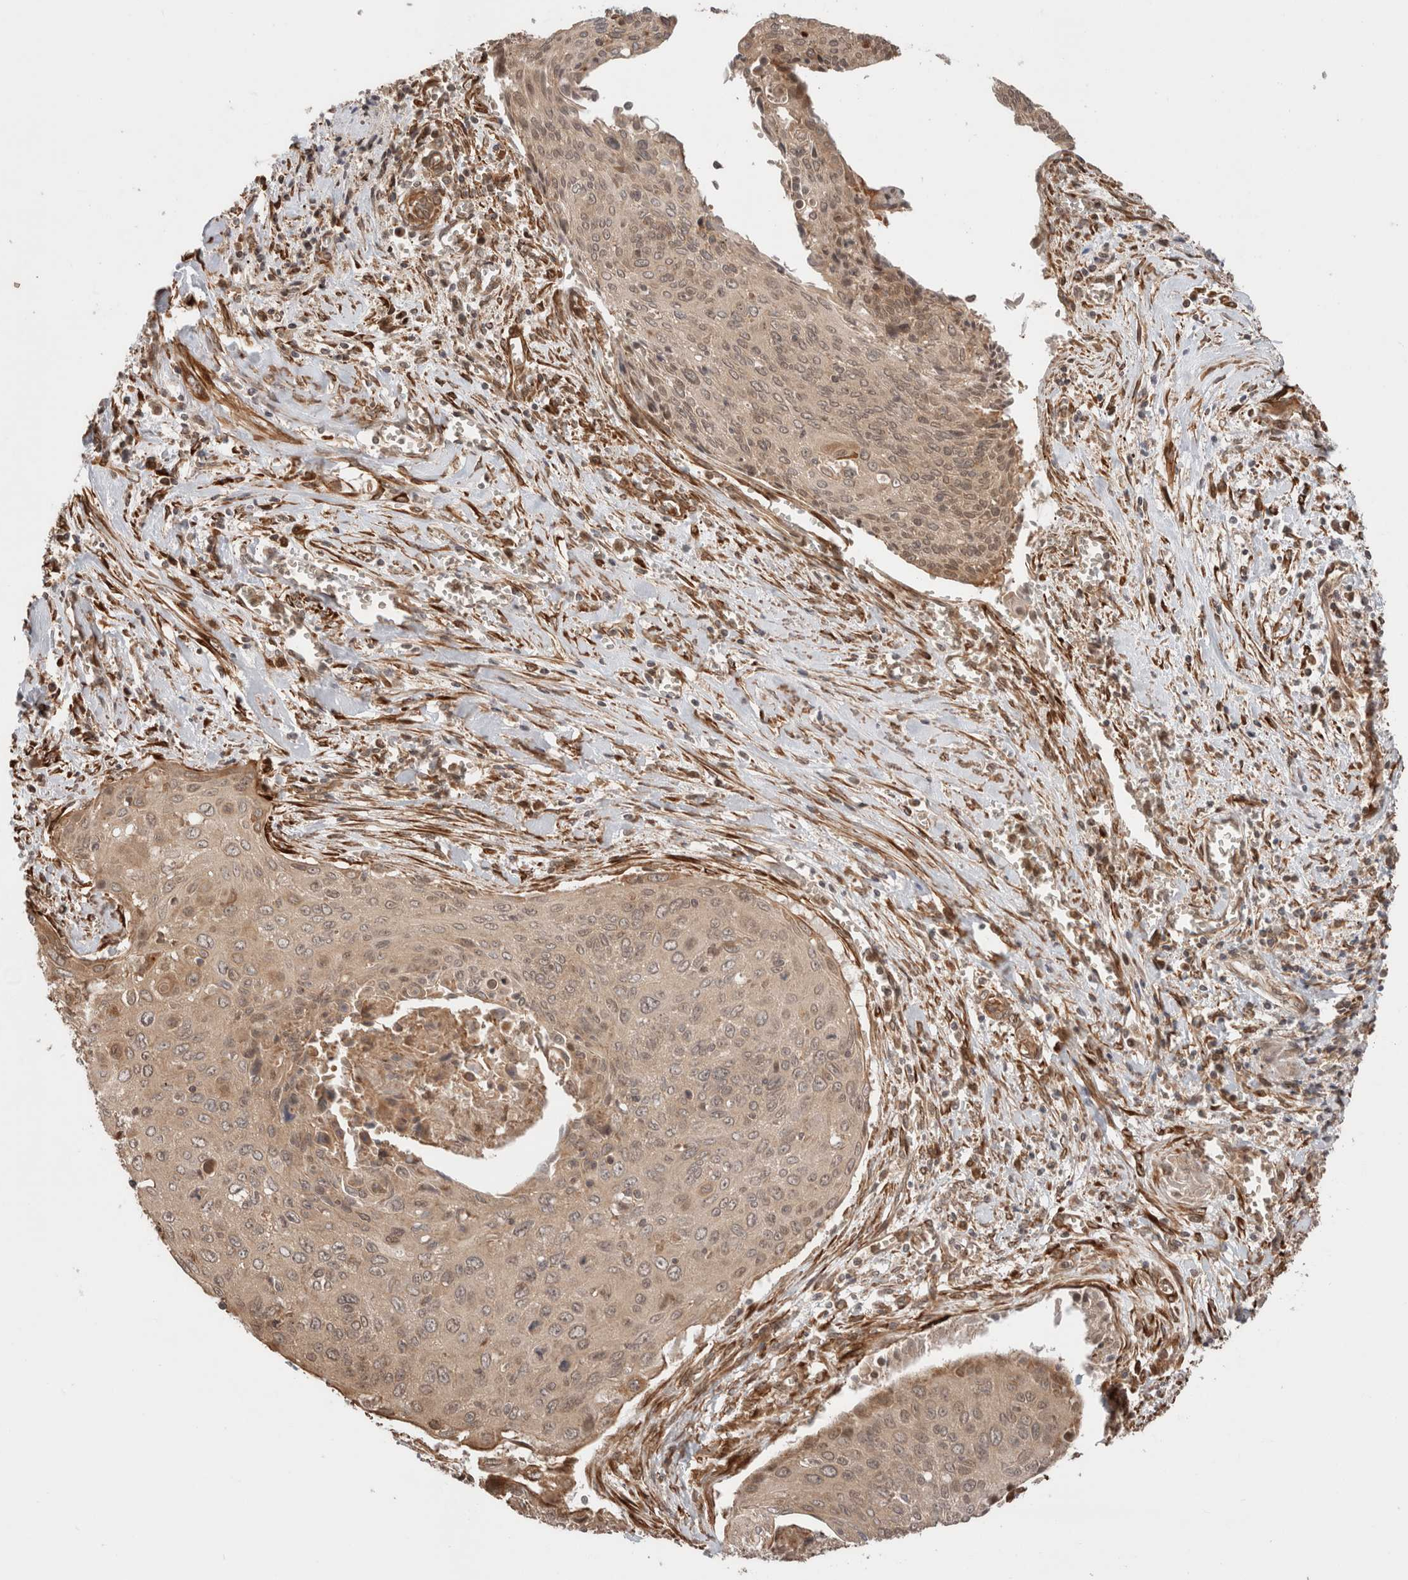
{"staining": {"intensity": "weak", "quantity": ">75%", "location": "cytoplasmic/membranous"}, "tissue": "cervical cancer", "cell_type": "Tumor cells", "image_type": "cancer", "snomed": [{"axis": "morphology", "description": "Squamous cell carcinoma, NOS"}, {"axis": "topography", "description": "Cervix"}], "caption": "Cervical cancer stained for a protein (brown) shows weak cytoplasmic/membranous positive staining in approximately >75% of tumor cells.", "gene": "ZNF649", "patient": {"sex": "female", "age": 55}}